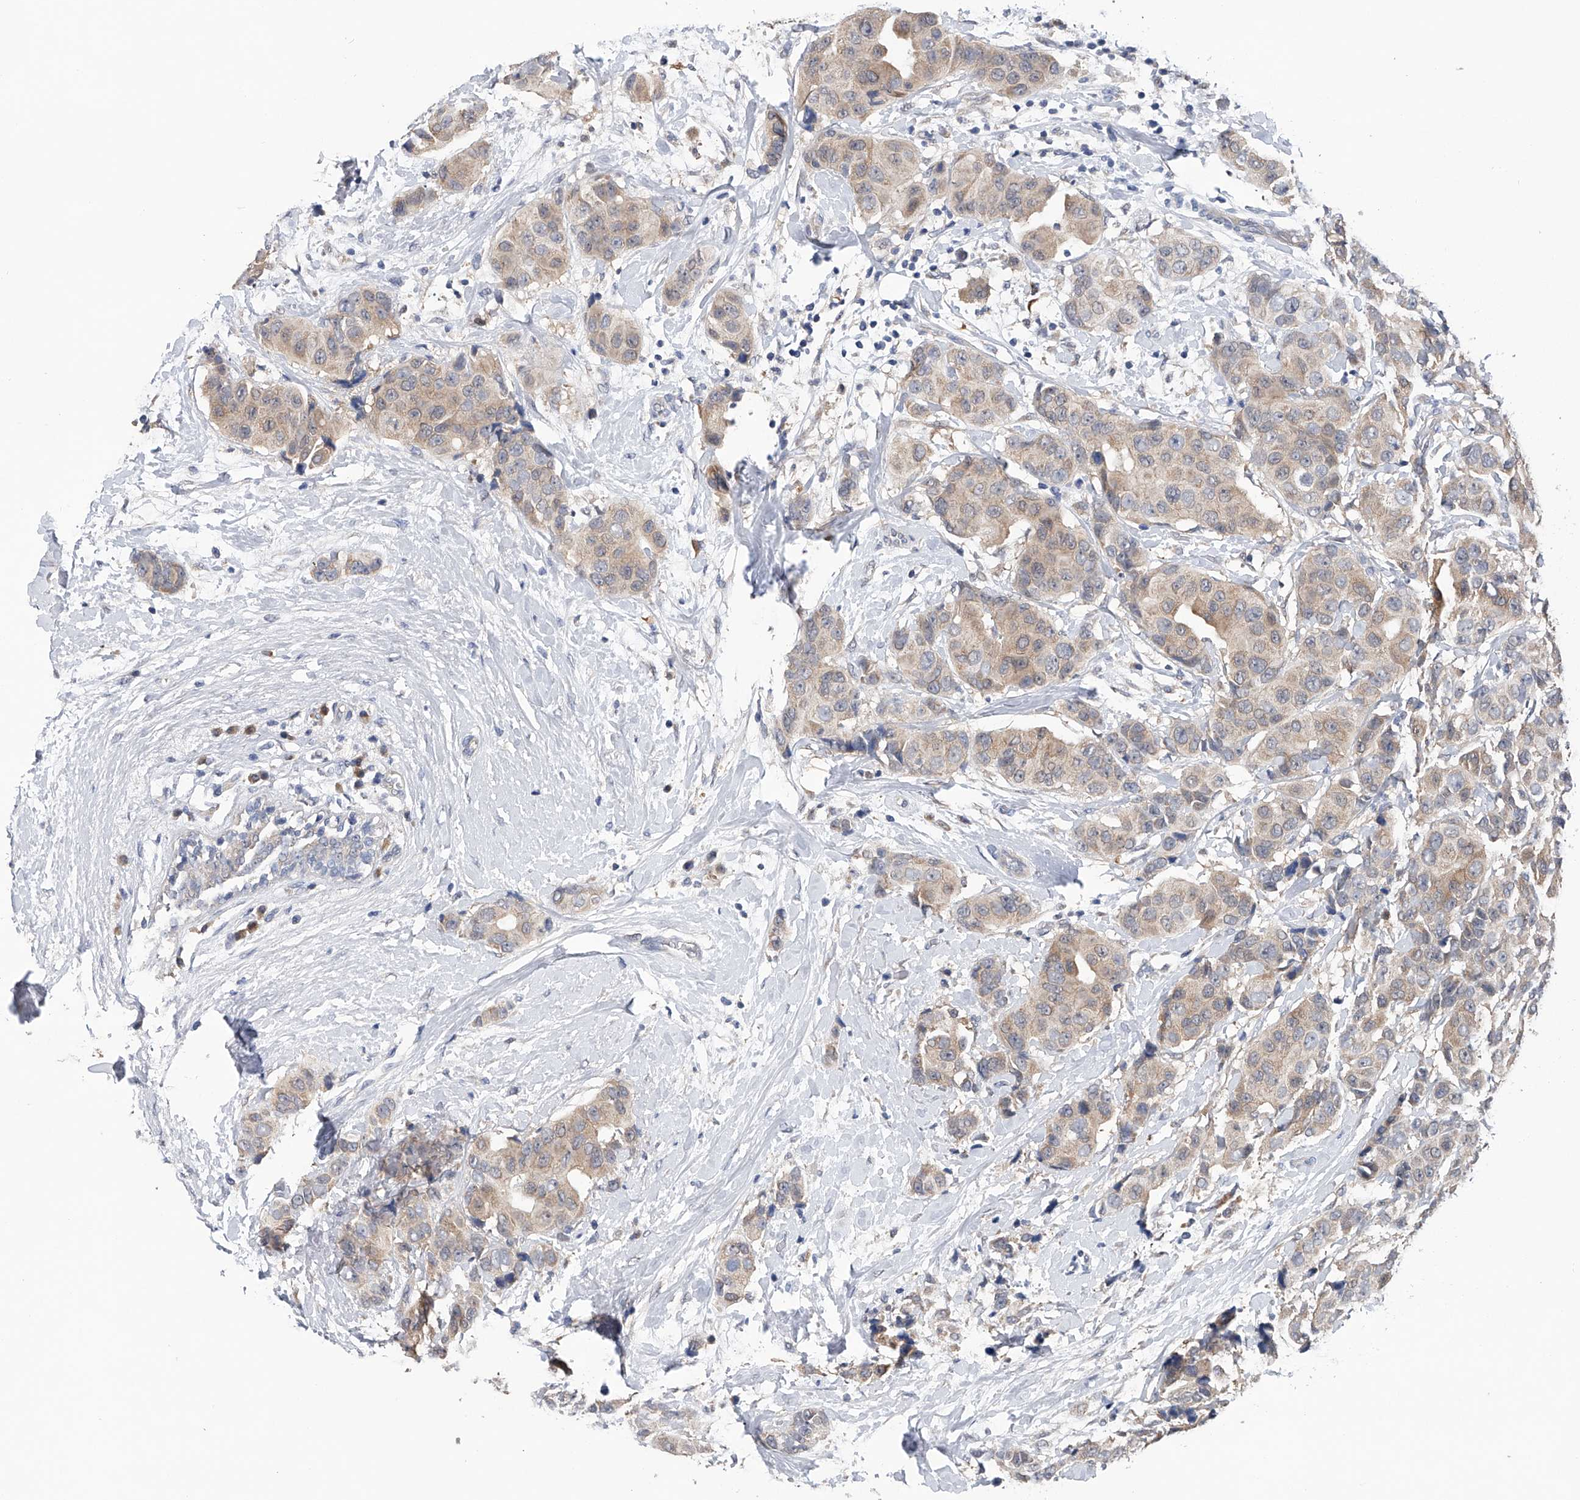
{"staining": {"intensity": "weak", "quantity": ">75%", "location": "cytoplasmic/membranous"}, "tissue": "breast cancer", "cell_type": "Tumor cells", "image_type": "cancer", "snomed": [{"axis": "morphology", "description": "Normal tissue, NOS"}, {"axis": "morphology", "description": "Duct carcinoma"}, {"axis": "topography", "description": "Breast"}], "caption": "IHC histopathology image of neoplastic tissue: breast infiltrating ductal carcinoma stained using IHC reveals low levels of weak protein expression localized specifically in the cytoplasmic/membranous of tumor cells, appearing as a cytoplasmic/membranous brown color.", "gene": "PGM3", "patient": {"sex": "female", "age": 39}}